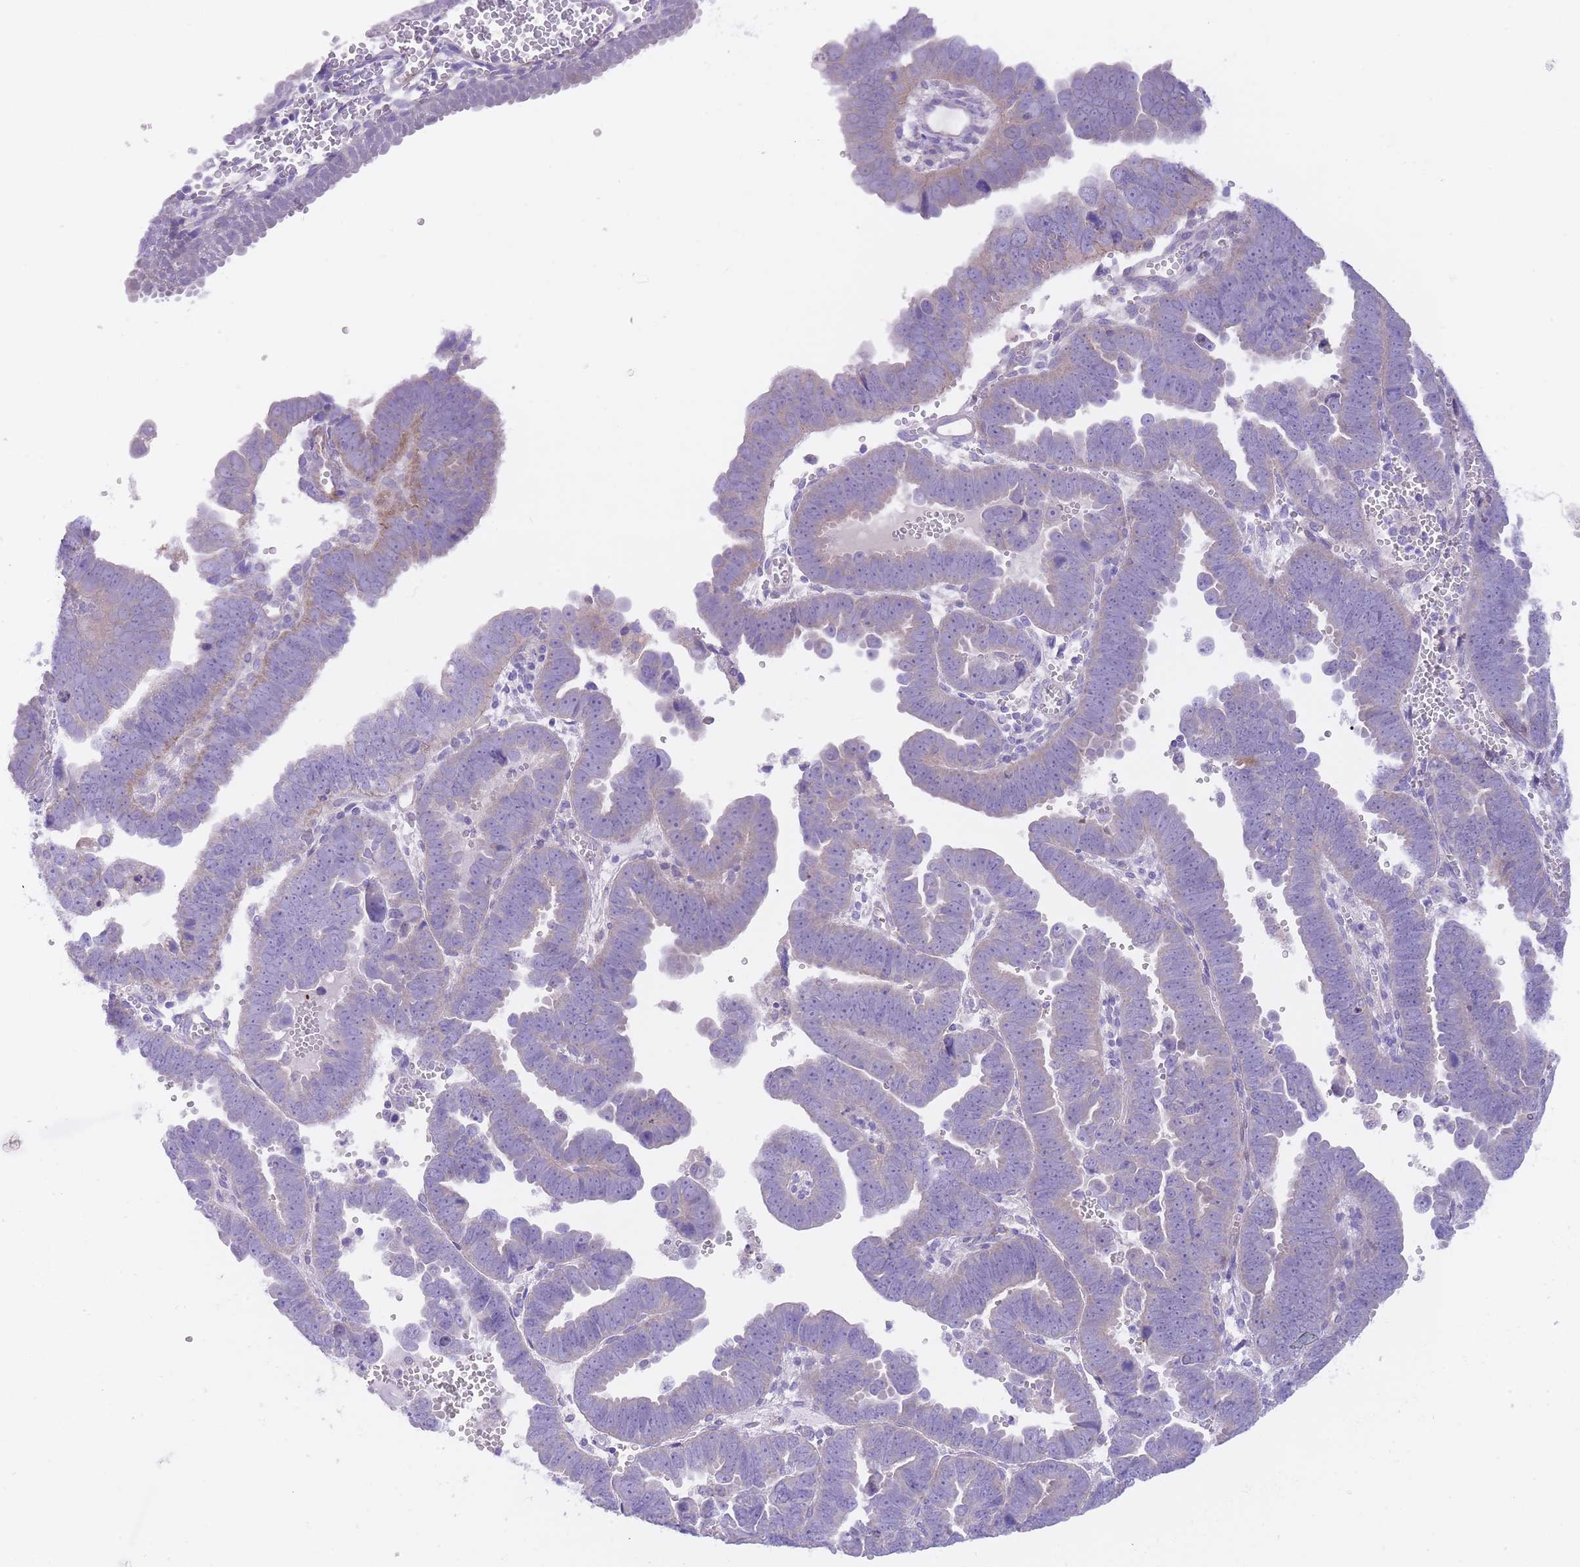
{"staining": {"intensity": "weak", "quantity": "<25%", "location": "cytoplasmic/membranous"}, "tissue": "endometrial cancer", "cell_type": "Tumor cells", "image_type": "cancer", "snomed": [{"axis": "morphology", "description": "Adenocarcinoma, NOS"}, {"axis": "topography", "description": "Endometrium"}], "caption": "Immunohistochemistry micrograph of neoplastic tissue: human endometrial cancer stained with DAB (3,3'-diaminobenzidine) demonstrates no significant protein expression in tumor cells.", "gene": "QTRT1", "patient": {"sex": "female", "age": 75}}